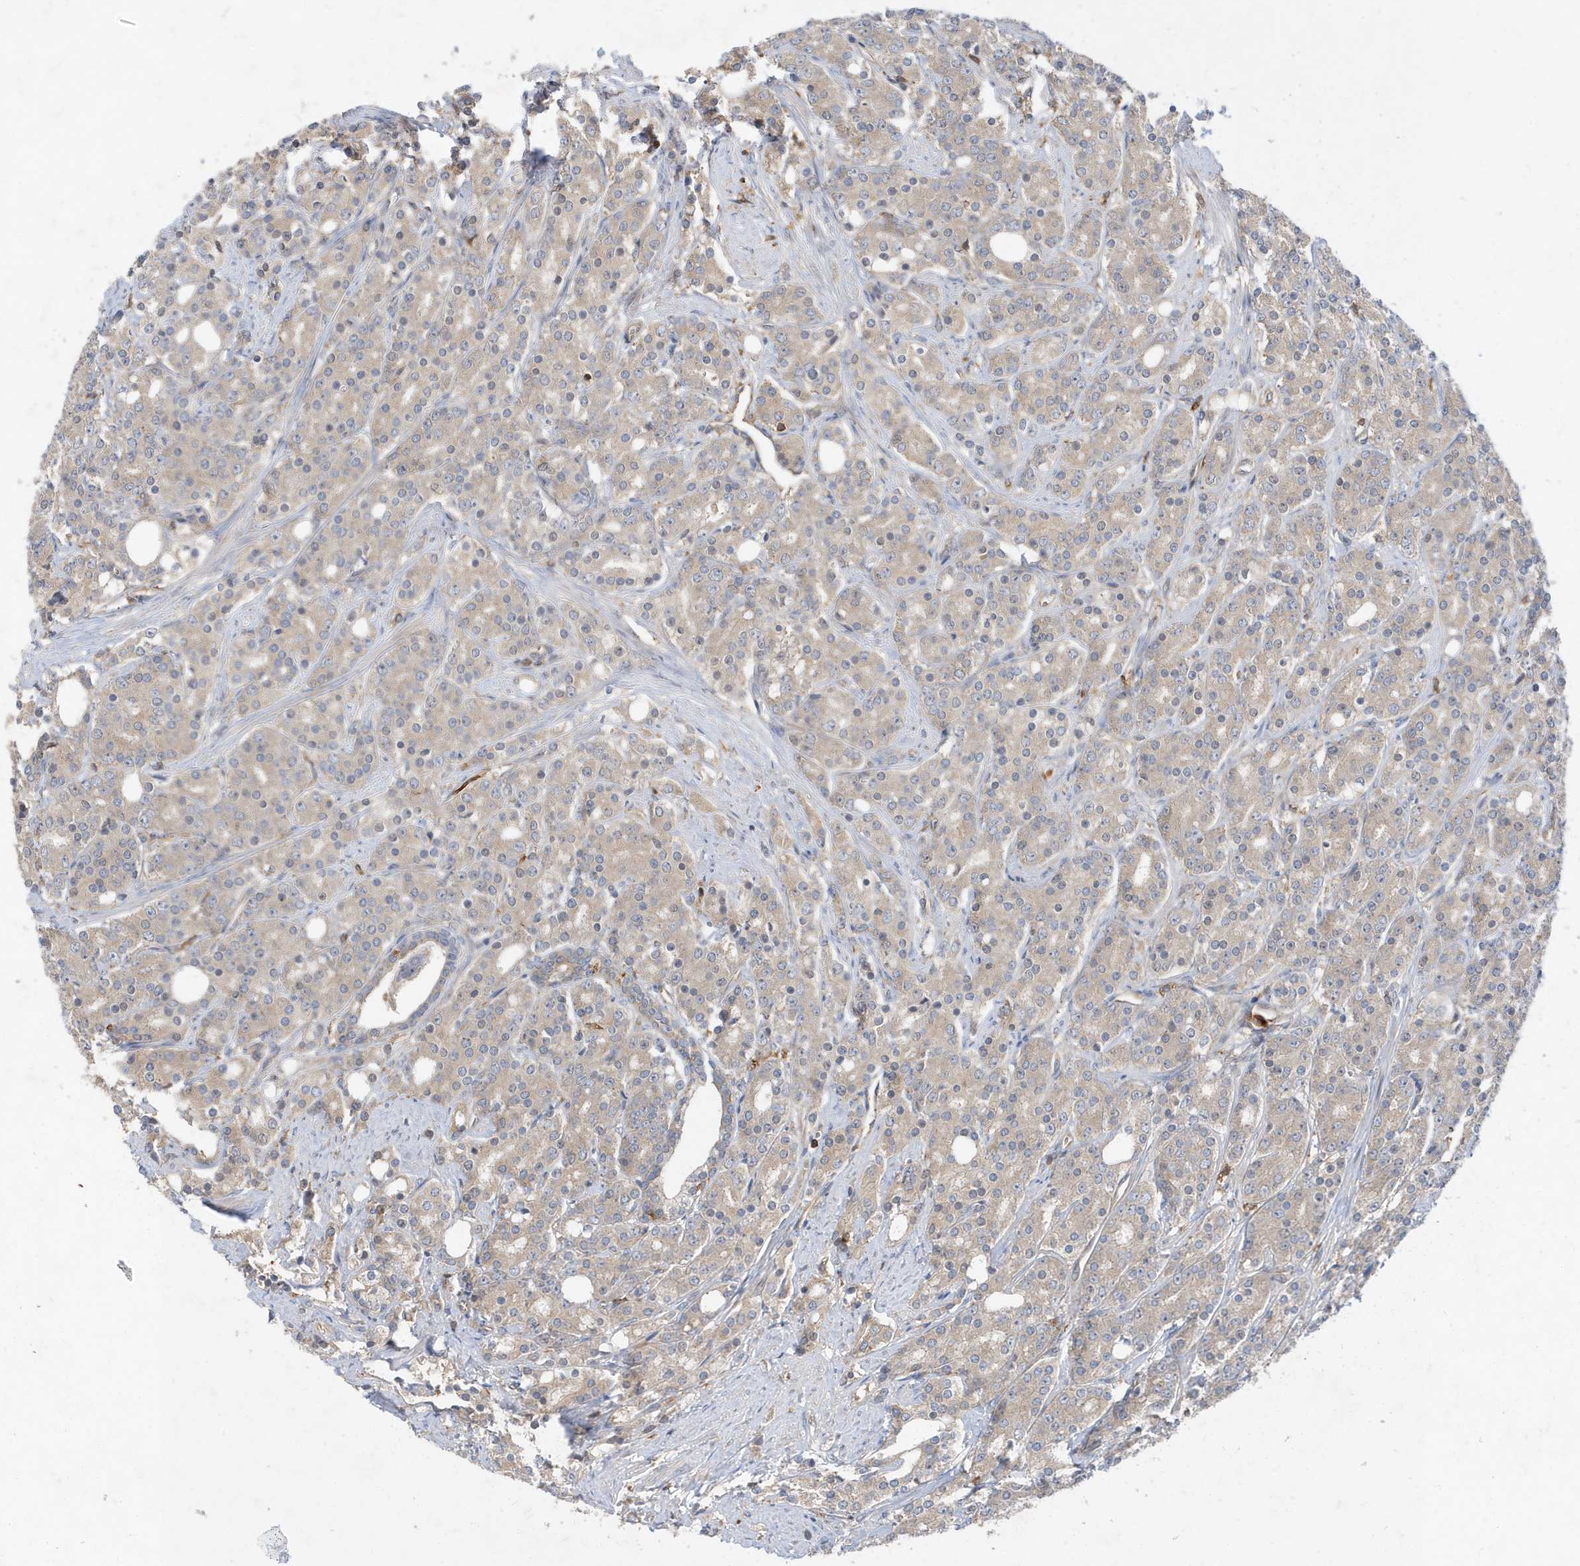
{"staining": {"intensity": "weak", "quantity": "25%-75%", "location": "cytoplasmic/membranous"}, "tissue": "prostate cancer", "cell_type": "Tumor cells", "image_type": "cancer", "snomed": [{"axis": "morphology", "description": "Adenocarcinoma, High grade"}, {"axis": "topography", "description": "Prostate"}], "caption": "Prostate adenocarcinoma (high-grade) stained with DAB immunohistochemistry reveals low levels of weak cytoplasmic/membranous expression in approximately 25%-75% of tumor cells.", "gene": "LAPTM4A", "patient": {"sex": "male", "age": 62}}